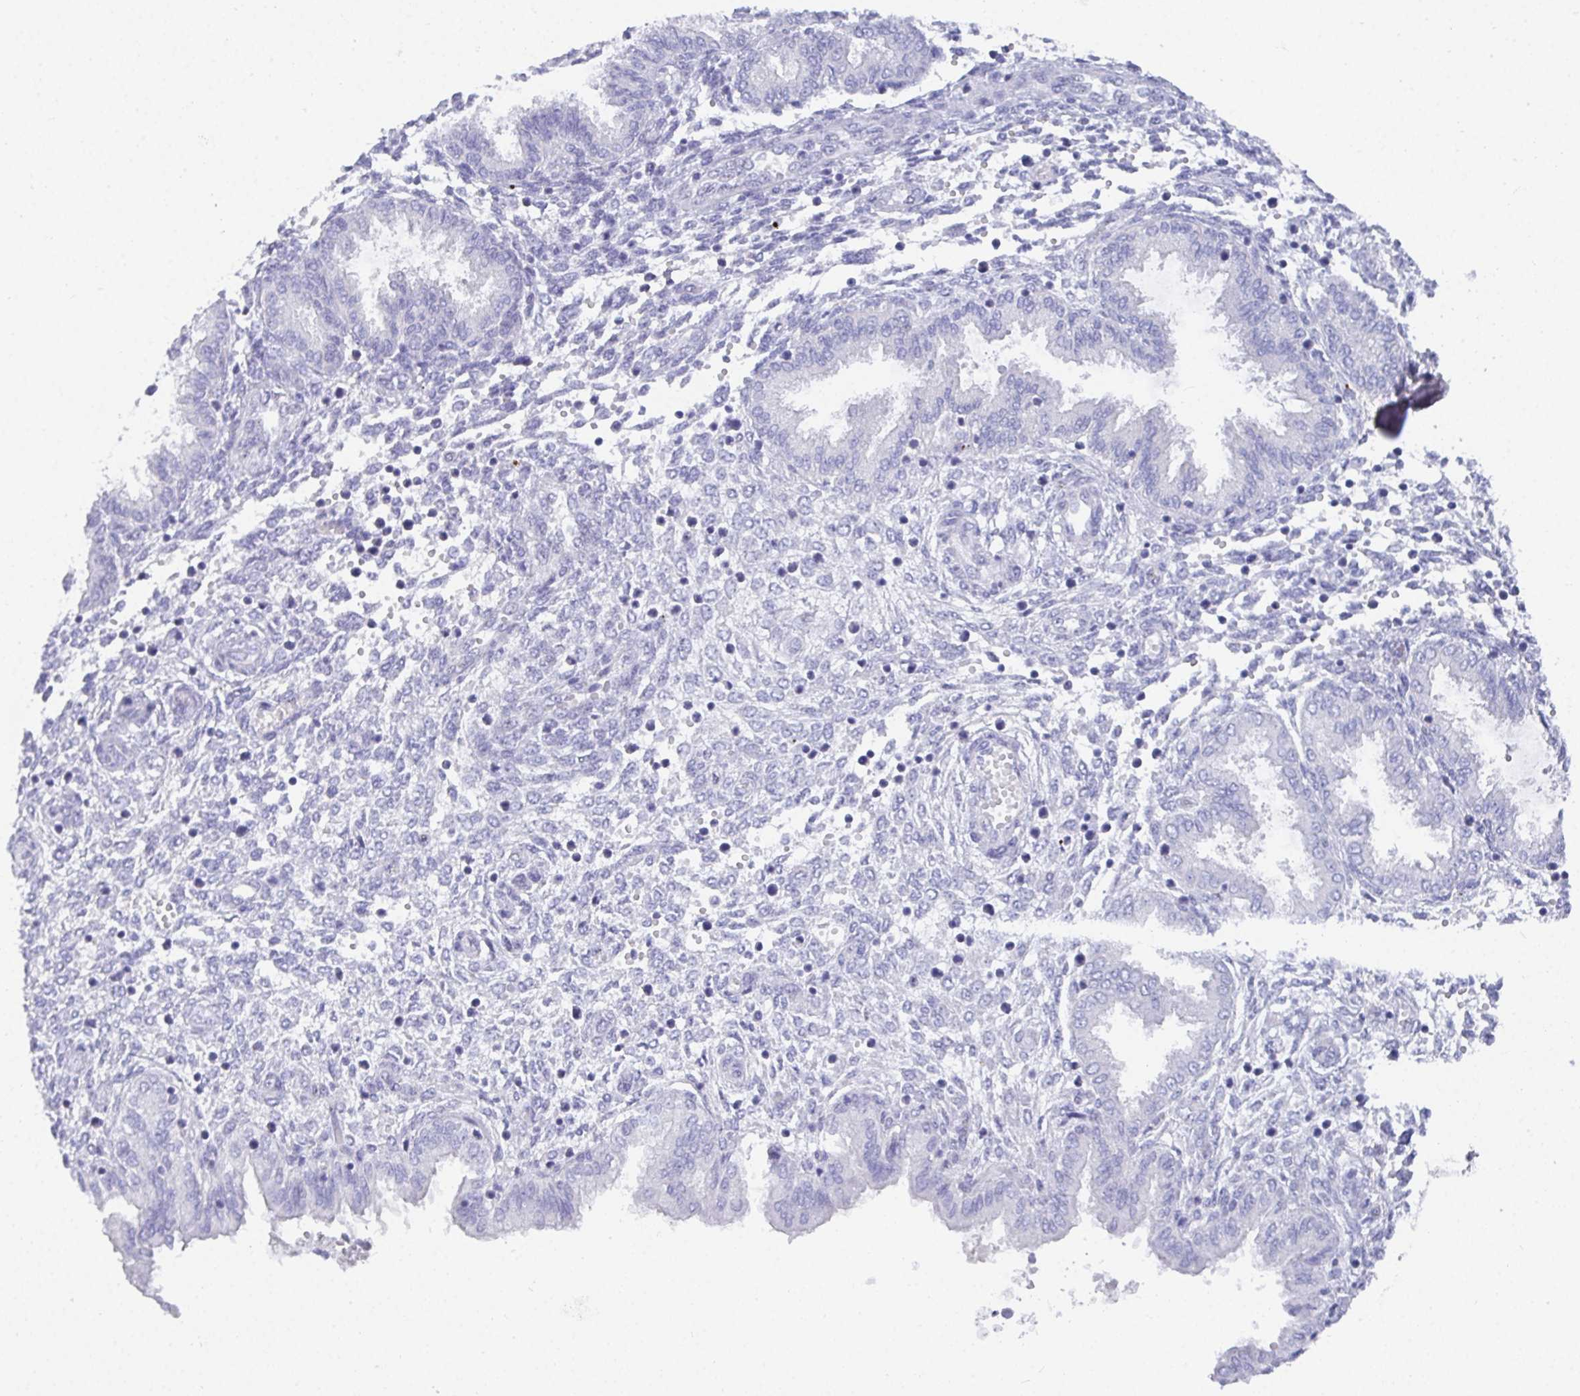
{"staining": {"intensity": "negative", "quantity": "none", "location": "none"}, "tissue": "endometrium", "cell_type": "Cells in endometrial stroma", "image_type": "normal", "snomed": [{"axis": "morphology", "description": "Normal tissue, NOS"}, {"axis": "topography", "description": "Endometrium"}], "caption": "Immunohistochemistry (IHC) of normal endometrium reveals no positivity in cells in endometrial stroma.", "gene": "TMEM241", "patient": {"sex": "female", "age": 33}}